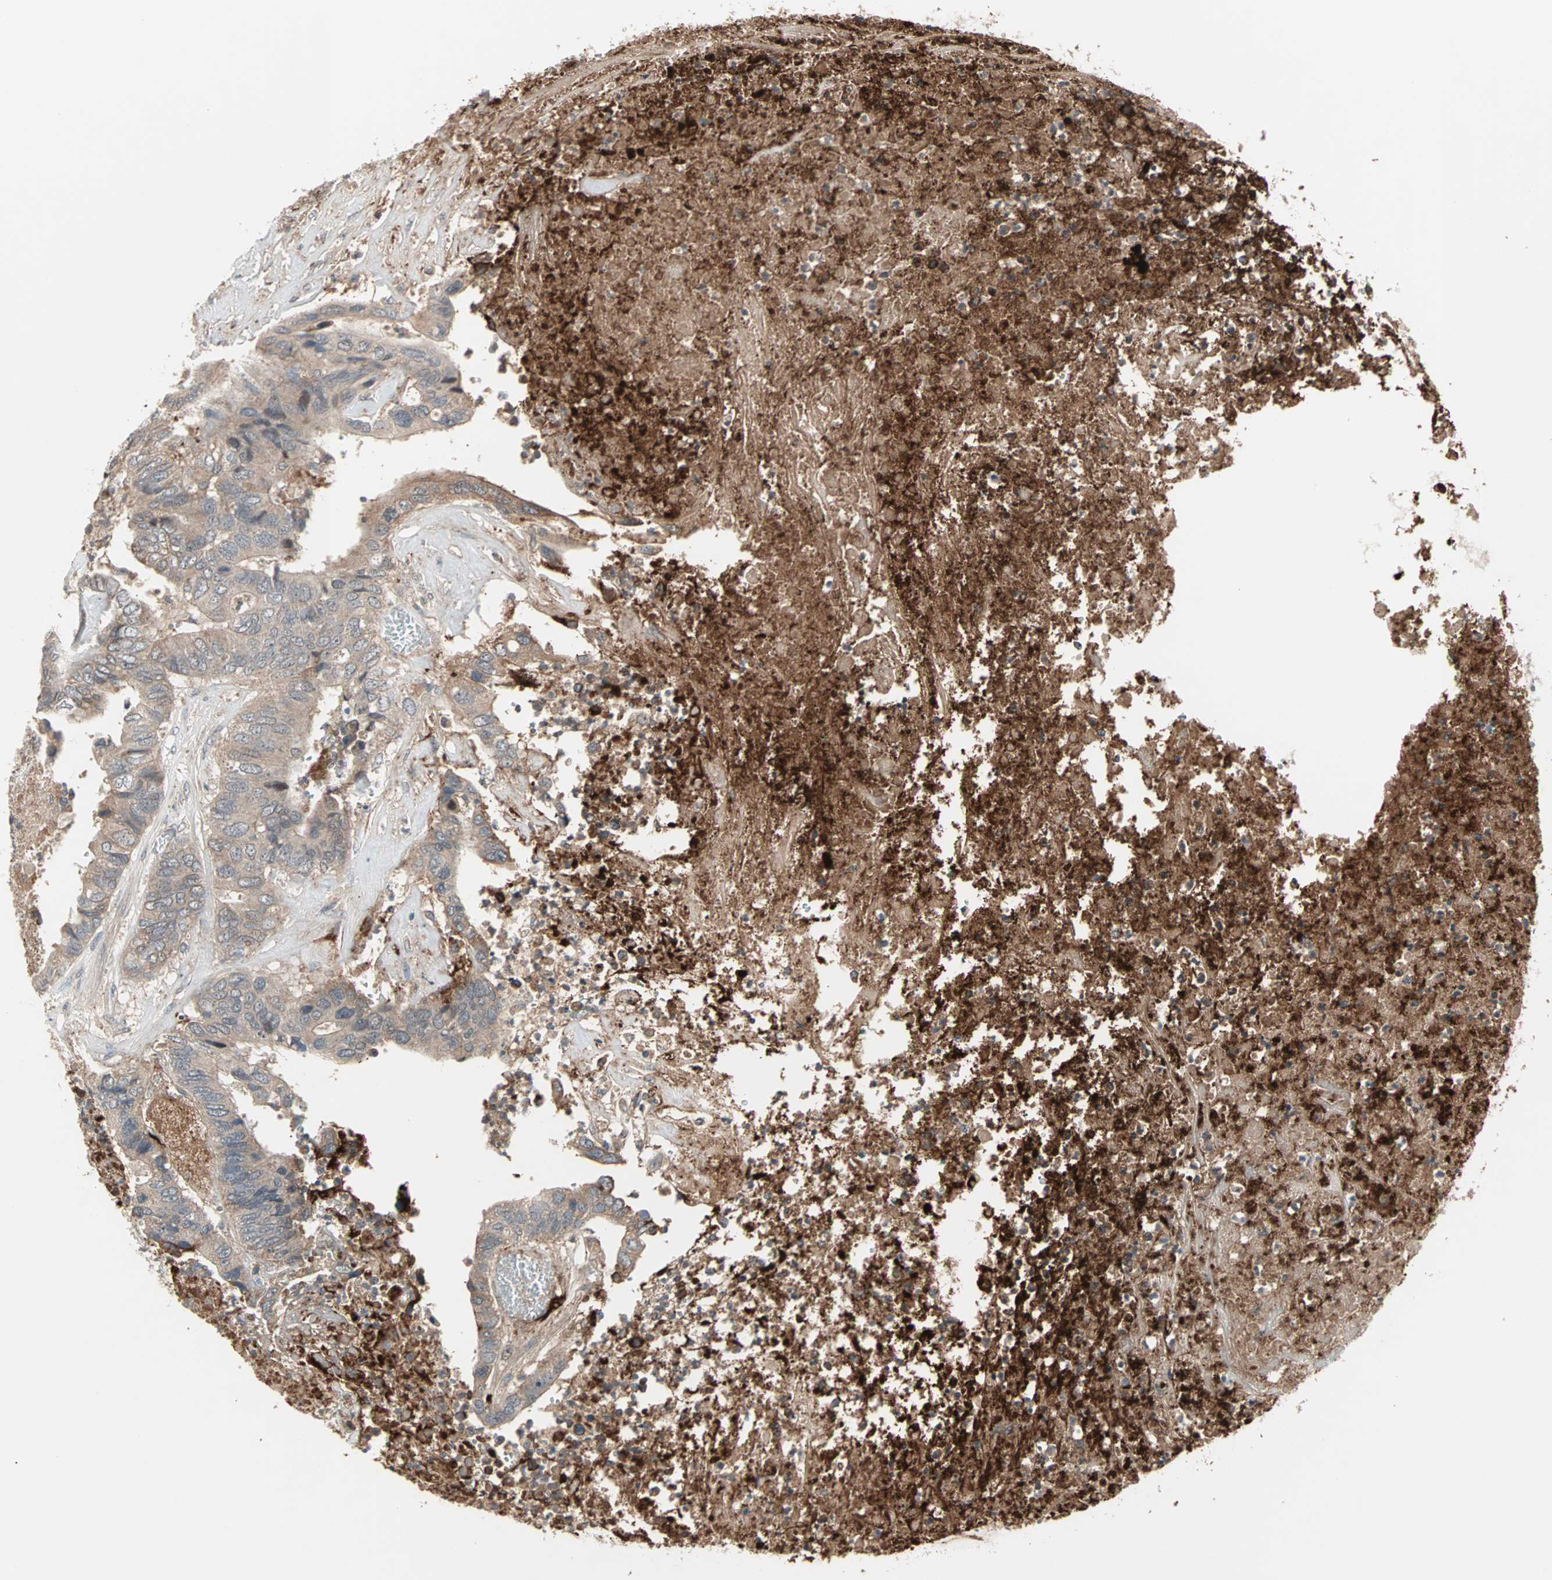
{"staining": {"intensity": "weak", "quantity": "25%-75%", "location": "cytoplasmic/membranous"}, "tissue": "colorectal cancer", "cell_type": "Tumor cells", "image_type": "cancer", "snomed": [{"axis": "morphology", "description": "Adenocarcinoma, NOS"}, {"axis": "topography", "description": "Rectum"}], "caption": "Colorectal cancer stained with DAB immunohistochemistry shows low levels of weak cytoplasmic/membranous positivity in approximately 25%-75% of tumor cells.", "gene": "PROS1", "patient": {"sex": "male", "age": 55}}